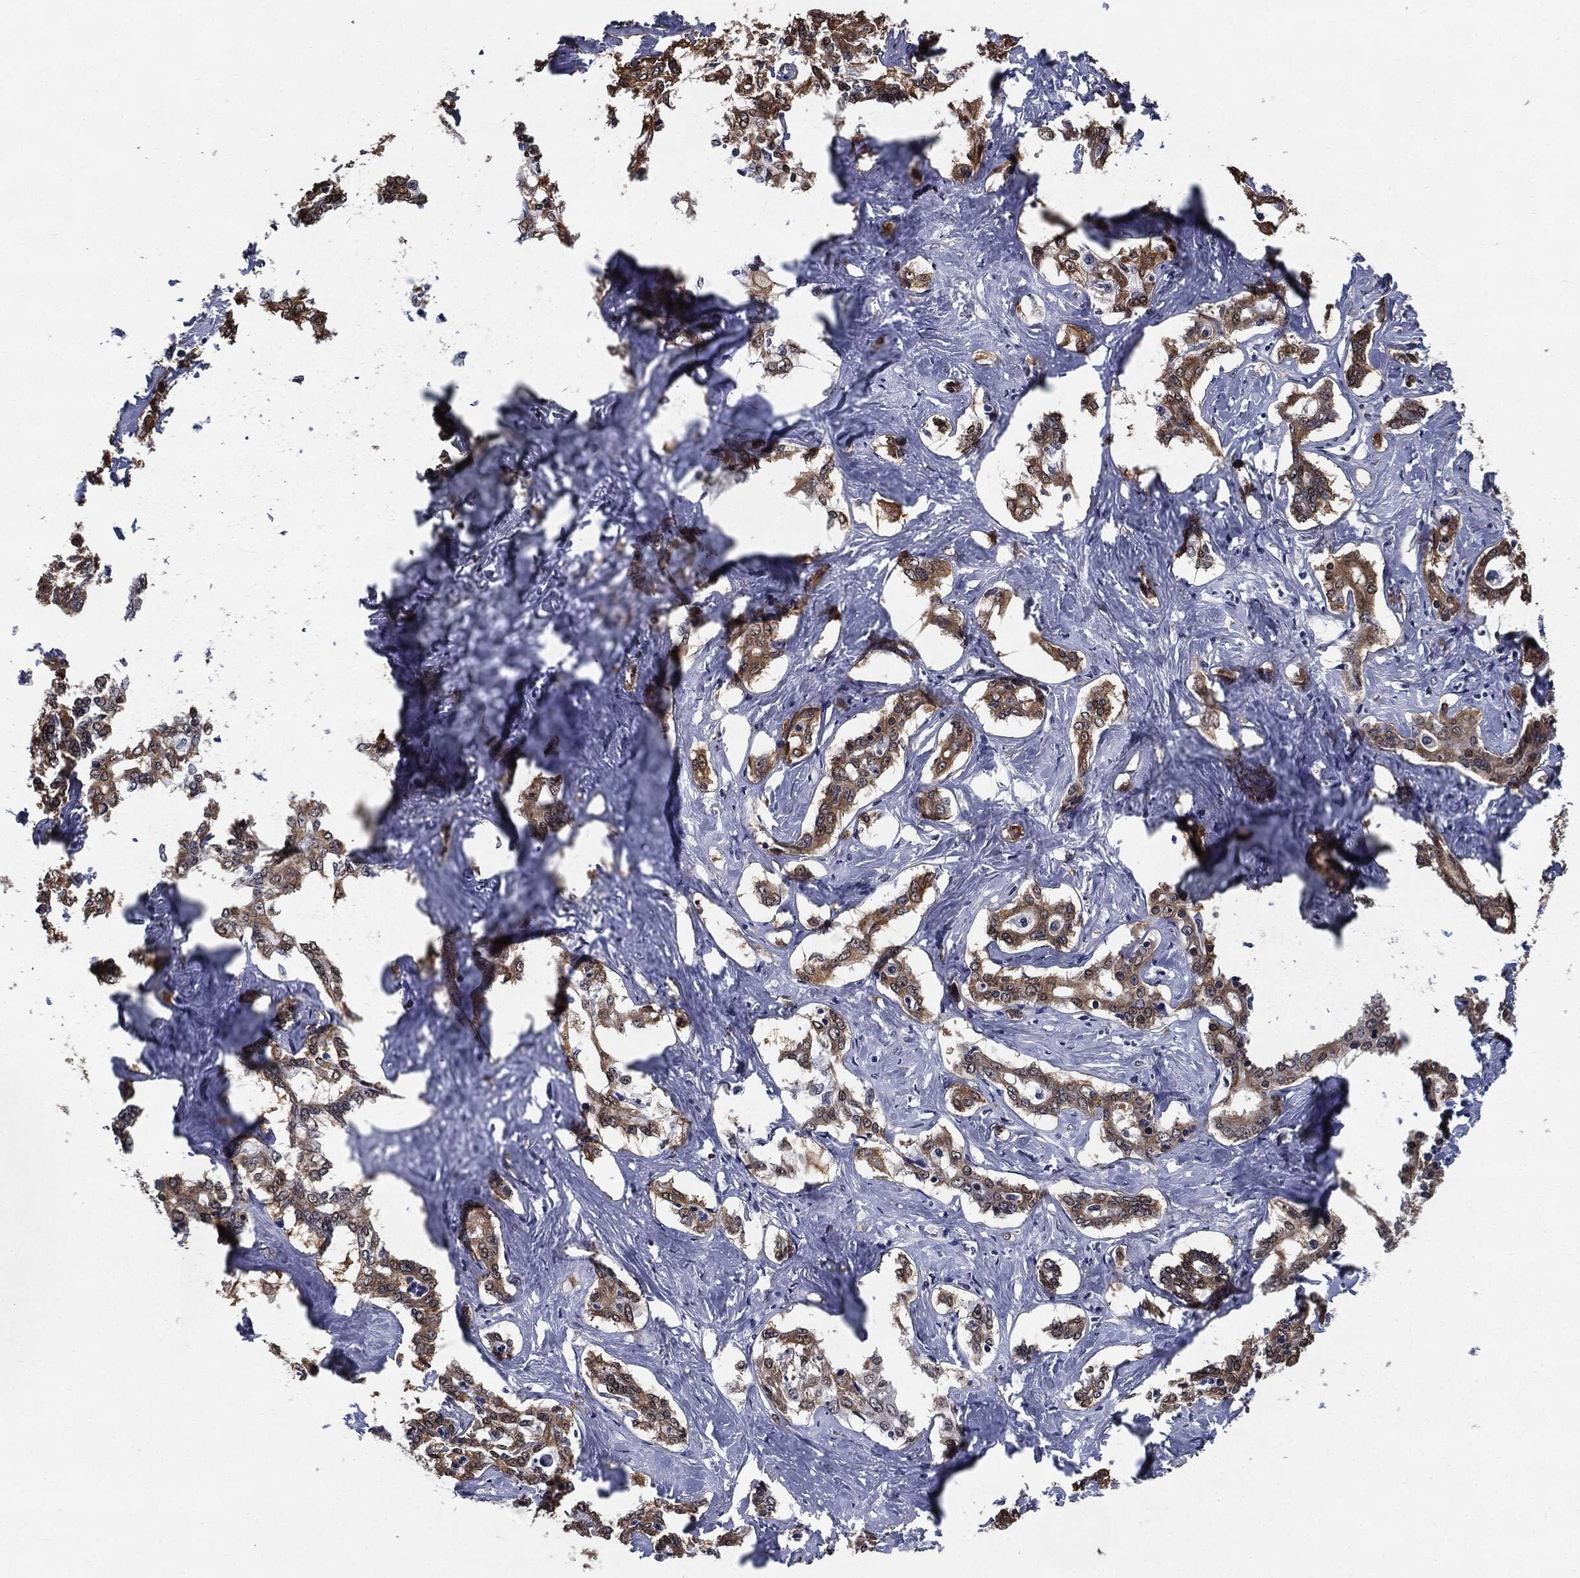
{"staining": {"intensity": "moderate", "quantity": "25%-75%", "location": "cytoplasmic/membranous,nuclear"}, "tissue": "liver cancer", "cell_type": "Tumor cells", "image_type": "cancer", "snomed": [{"axis": "morphology", "description": "Cholangiocarcinoma"}, {"axis": "topography", "description": "Liver"}], "caption": "Immunohistochemistry micrograph of human liver cancer (cholangiocarcinoma) stained for a protein (brown), which shows medium levels of moderate cytoplasmic/membranous and nuclear staining in approximately 25%-75% of tumor cells.", "gene": "JUN", "patient": {"sex": "female", "age": 47}}